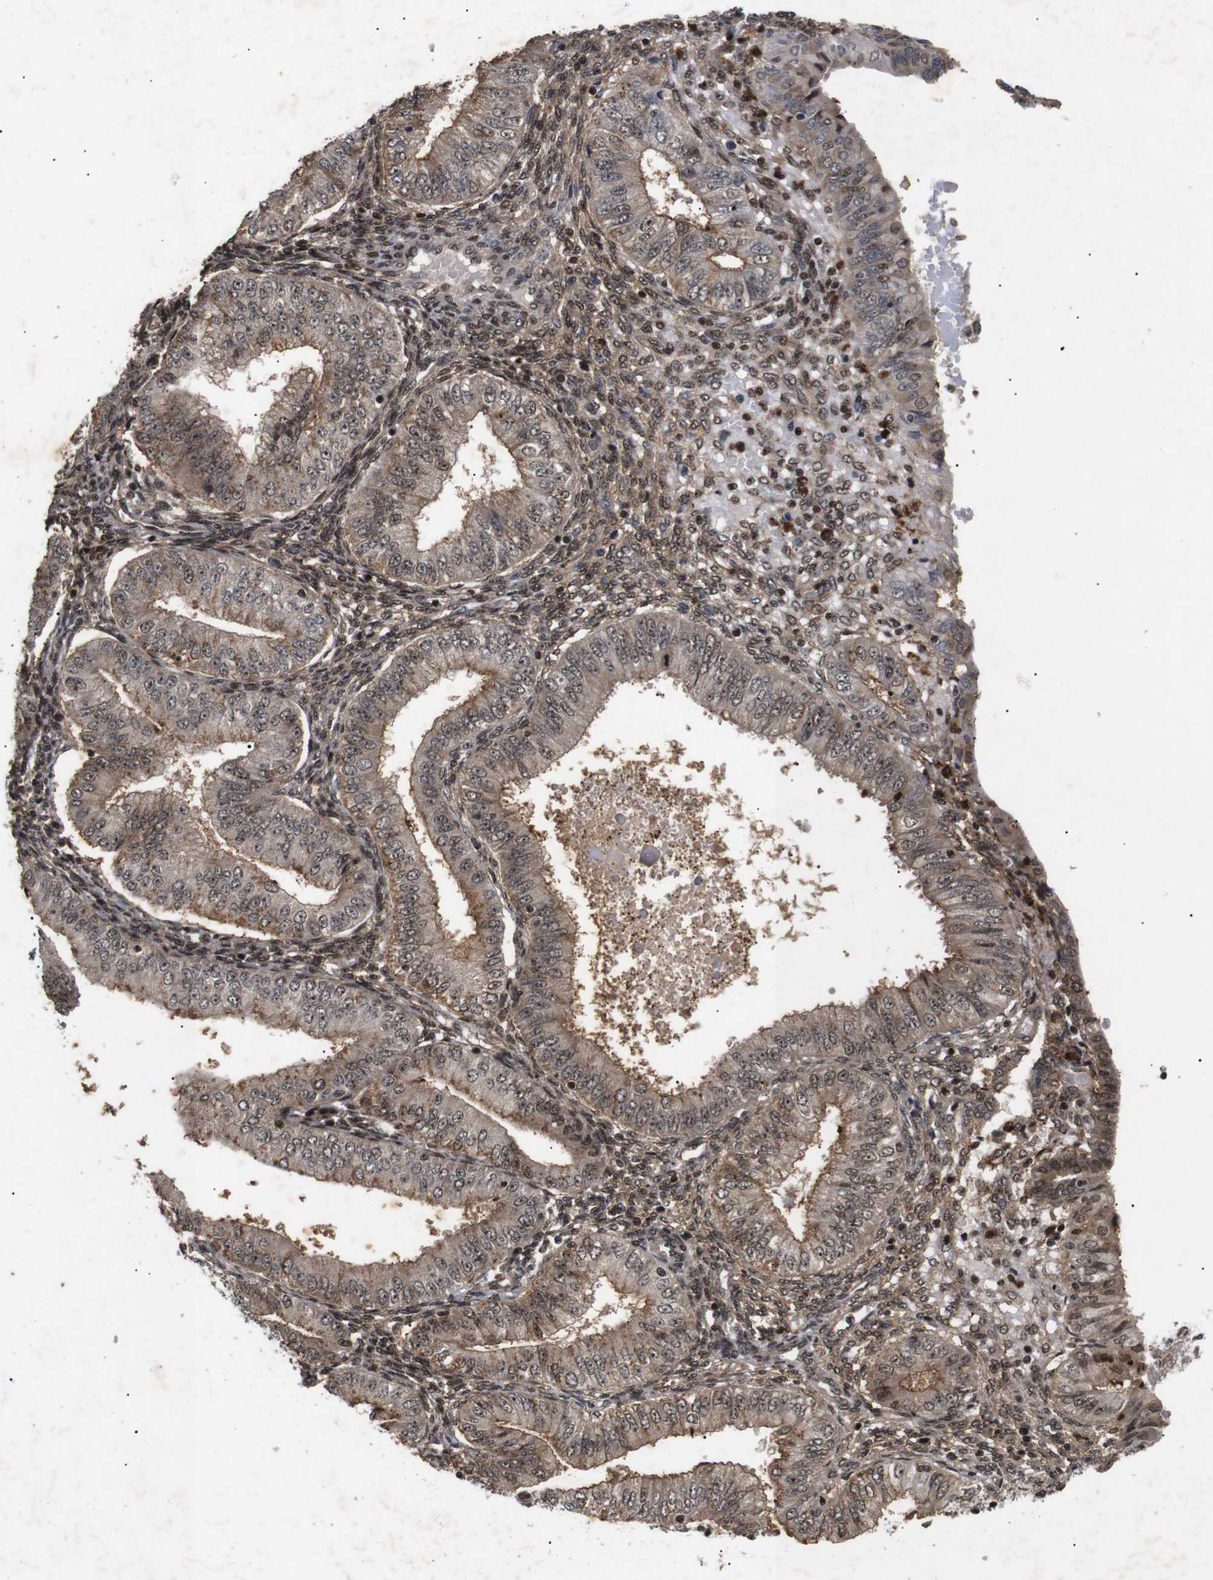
{"staining": {"intensity": "moderate", "quantity": ">75%", "location": "cytoplasmic/membranous,nuclear"}, "tissue": "endometrial cancer", "cell_type": "Tumor cells", "image_type": "cancer", "snomed": [{"axis": "morphology", "description": "Normal tissue, NOS"}, {"axis": "morphology", "description": "Adenocarcinoma, NOS"}, {"axis": "topography", "description": "Endometrium"}], "caption": "A high-resolution photomicrograph shows immunohistochemistry (IHC) staining of endometrial cancer, which exhibits moderate cytoplasmic/membranous and nuclear staining in approximately >75% of tumor cells. (brown staining indicates protein expression, while blue staining denotes nuclei).", "gene": "KIF23", "patient": {"sex": "female", "age": 53}}